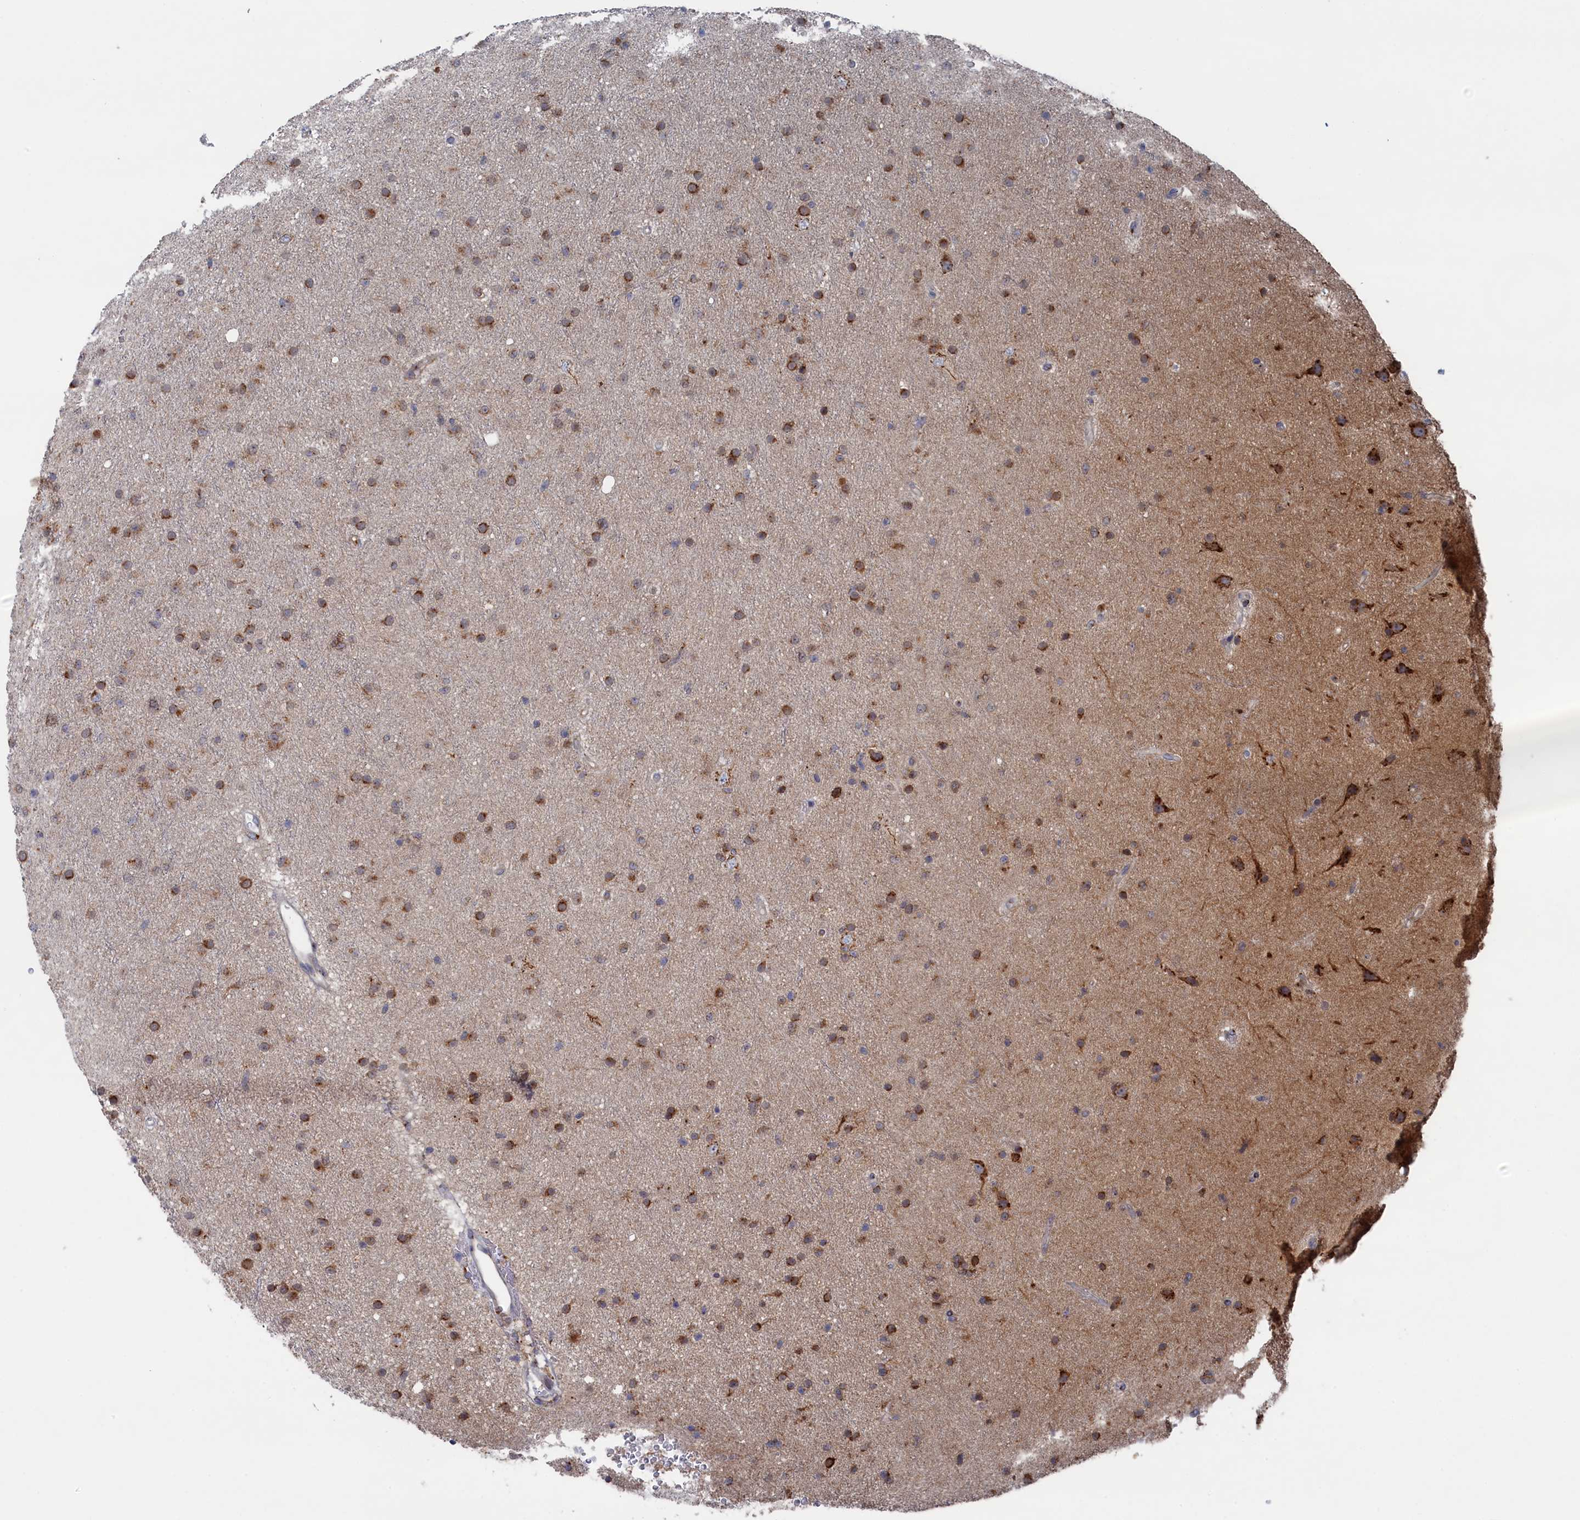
{"staining": {"intensity": "moderate", "quantity": ">75%", "location": "cytoplasmic/membranous"}, "tissue": "glioma", "cell_type": "Tumor cells", "image_type": "cancer", "snomed": [{"axis": "morphology", "description": "Glioma, malignant, Low grade"}, {"axis": "topography", "description": "Cerebral cortex"}], "caption": "Immunohistochemistry image of glioma stained for a protein (brown), which shows medium levels of moderate cytoplasmic/membranous positivity in about >75% of tumor cells.", "gene": "IRX1", "patient": {"sex": "female", "age": 39}}